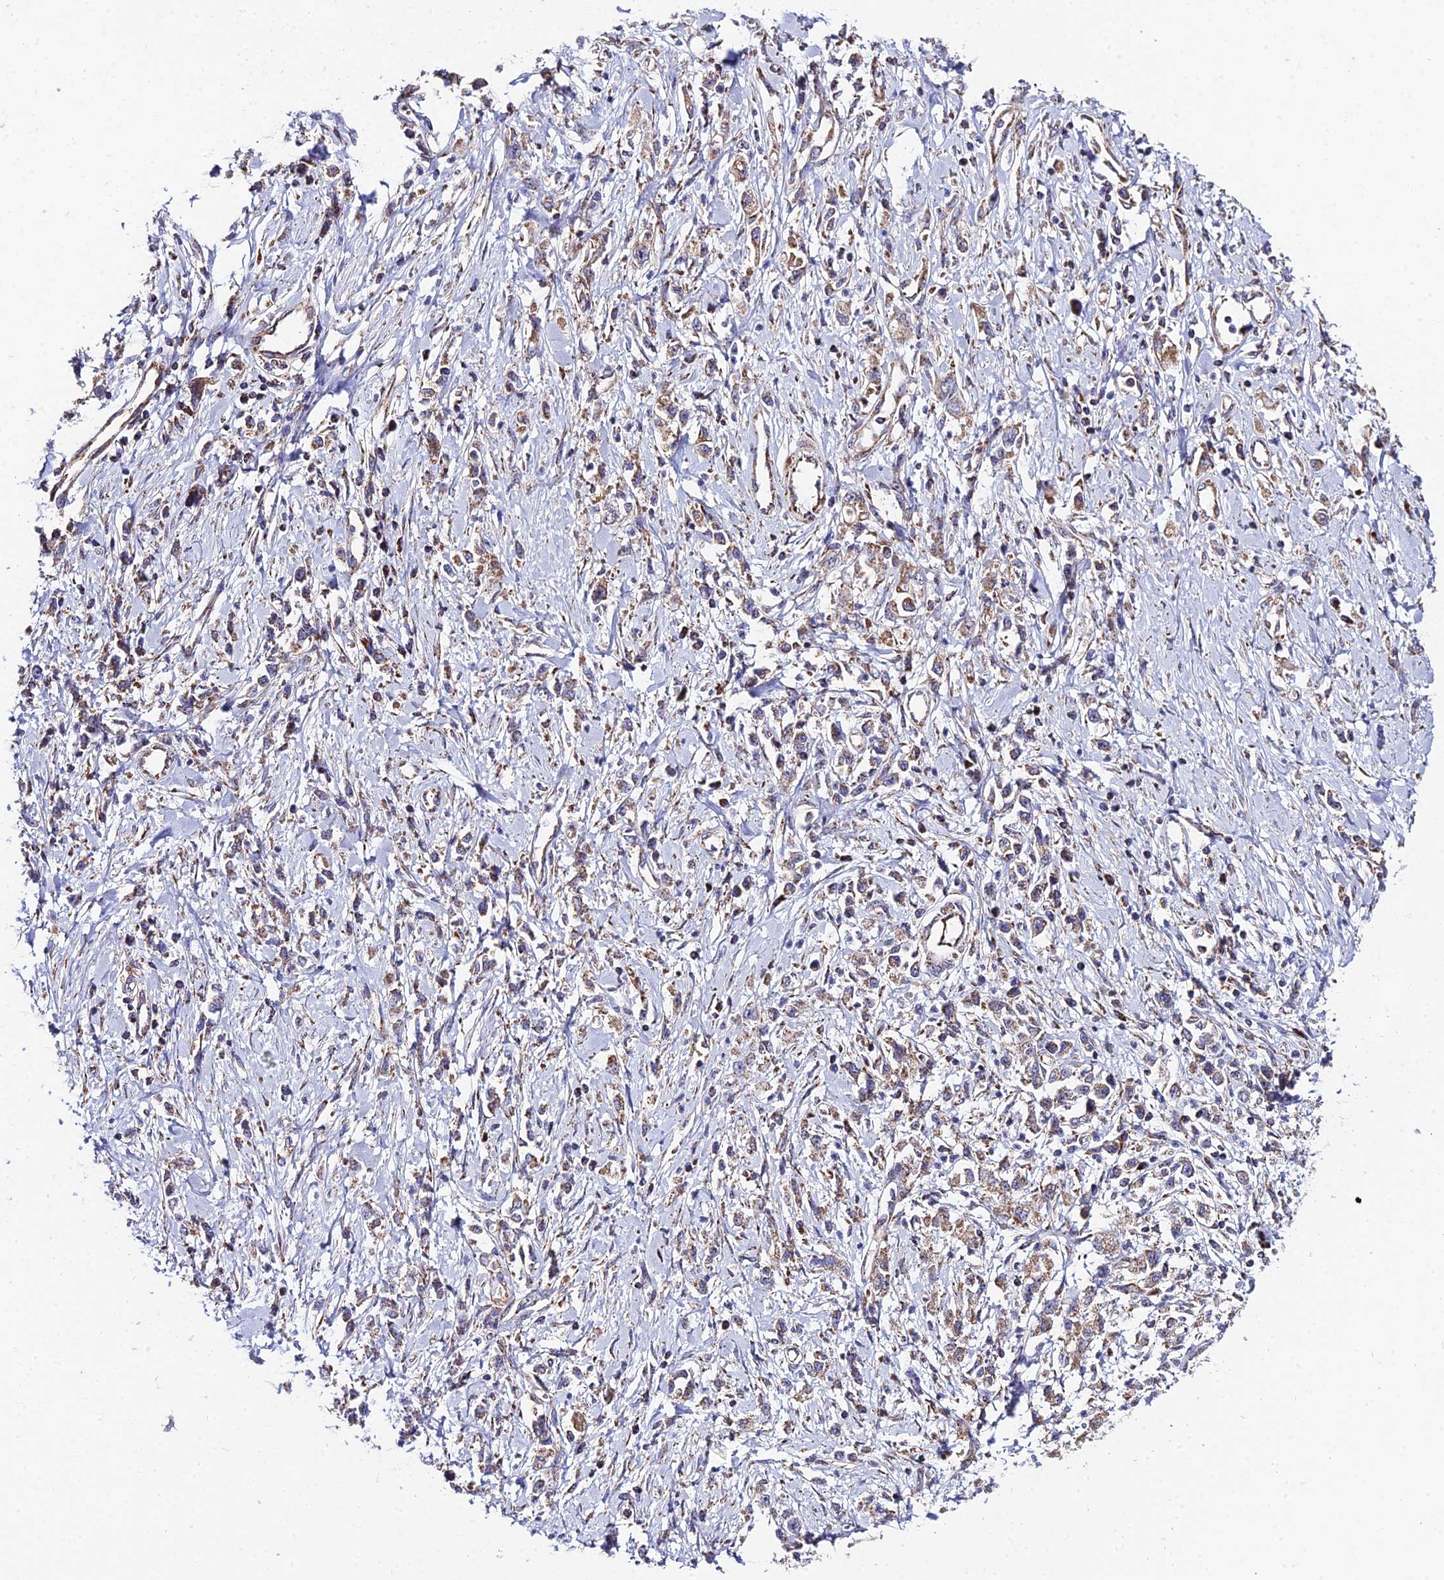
{"staining": {"intensity": "moderate", "quantity": ">75%", "location": "cytoplasmic/membranous"}, "tissue": "stomach cancer", "cell_type": "Tumor cells", "image_type": "cancer", "snomed": [{"axis": "morphology", "description": "Adenocarcinoma, NOS"}, {"axis": "topography", "description": "Stomach"}], "caption": "A medium amount of moderate cytoplasmic/membranous expression is seen in approximately >75% of tumor cells in stomach cancer tissue.", "gene": "PSMD2", "patient": {"sex": "female", "age": 76}}